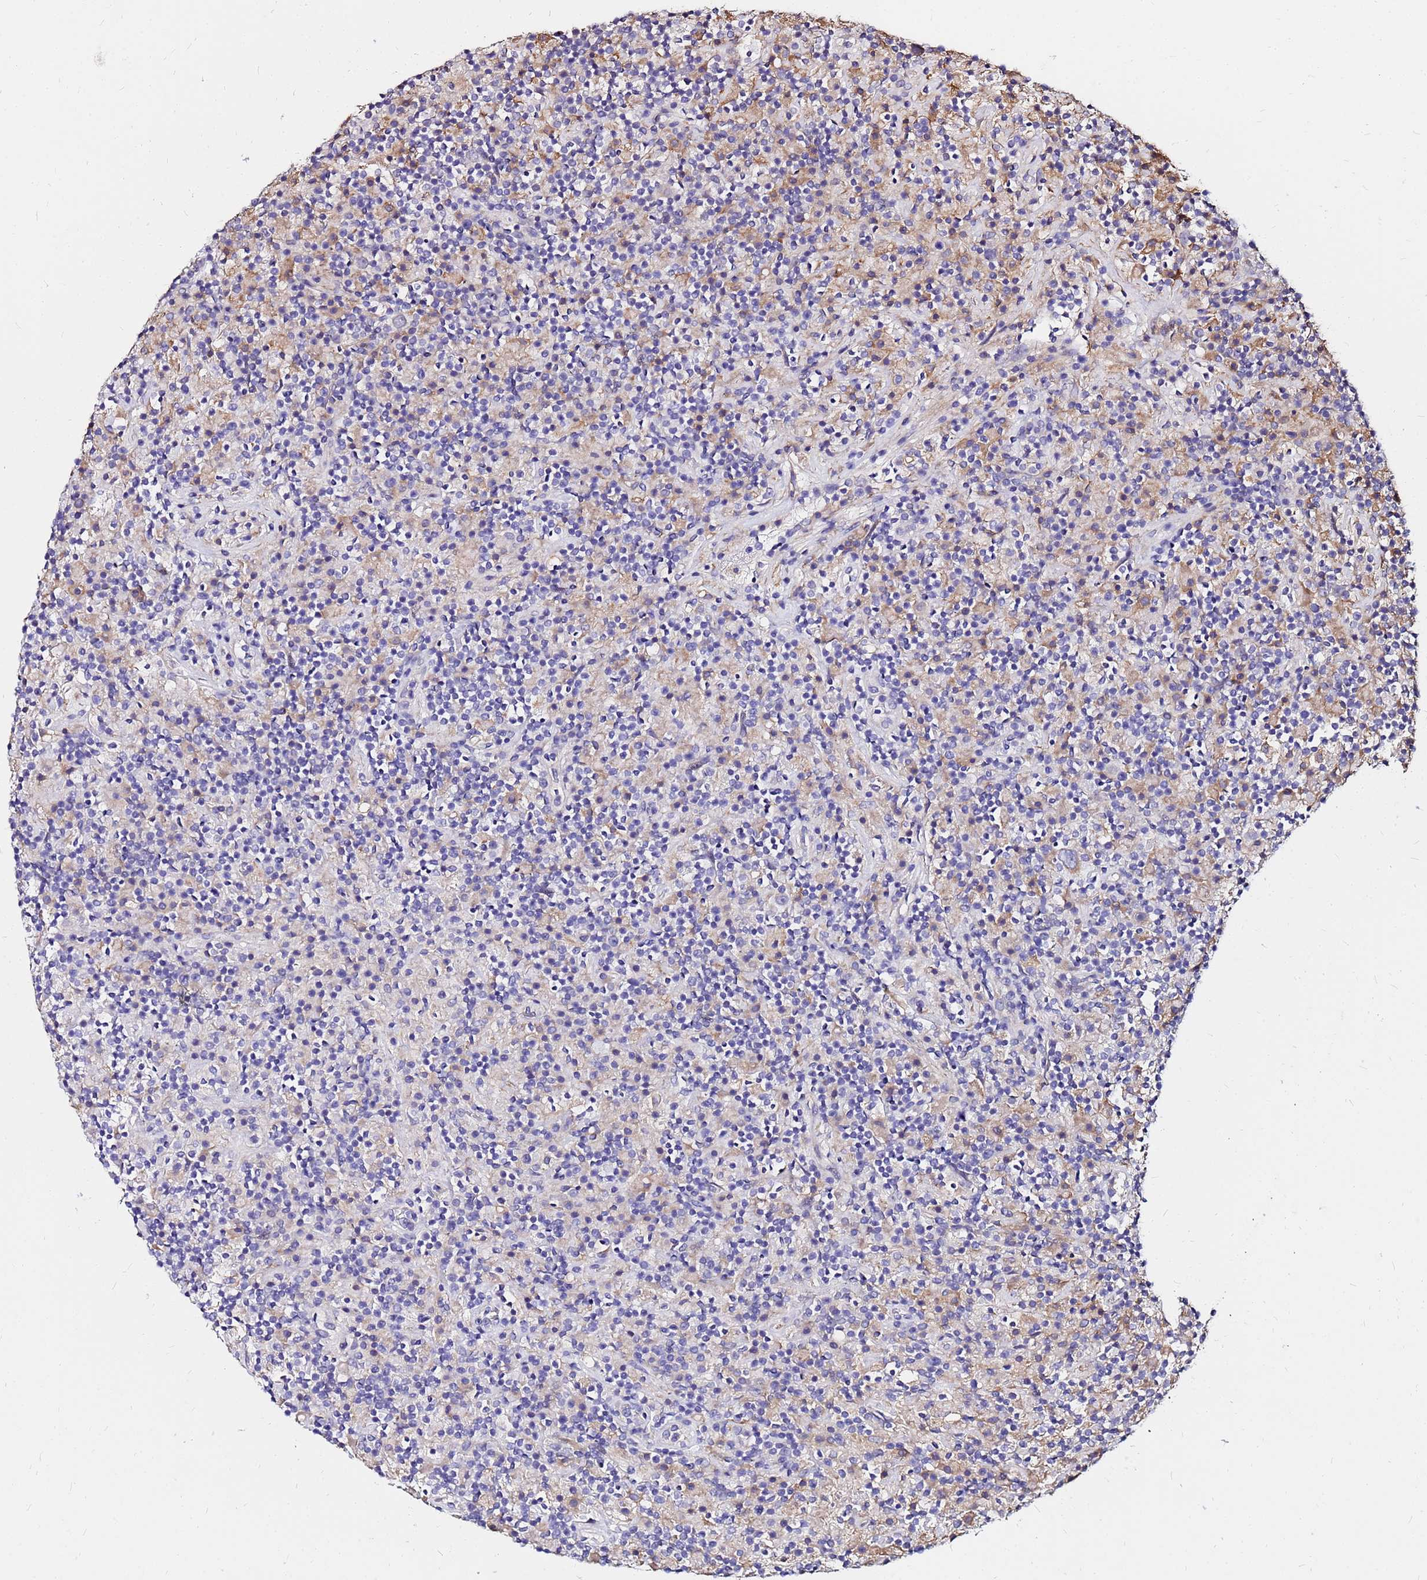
{"staining": {"intensity": "negative", "quantity": "none", "location": "none"}, "tissue": "lymphoma", "cell_type": "Tumor cells", "image_type": "cancer", "snomed": [{"axis": "morphology", "description": "Hodgkin's disease, NOS"}, {"axis": "topography", "description": "Lymph node"}], "caption": "The image shows no significant expression in tumor cells of lymphoma.", "gene": "ARHGEF5", "patient": {"sex": "male", "age": 70}}